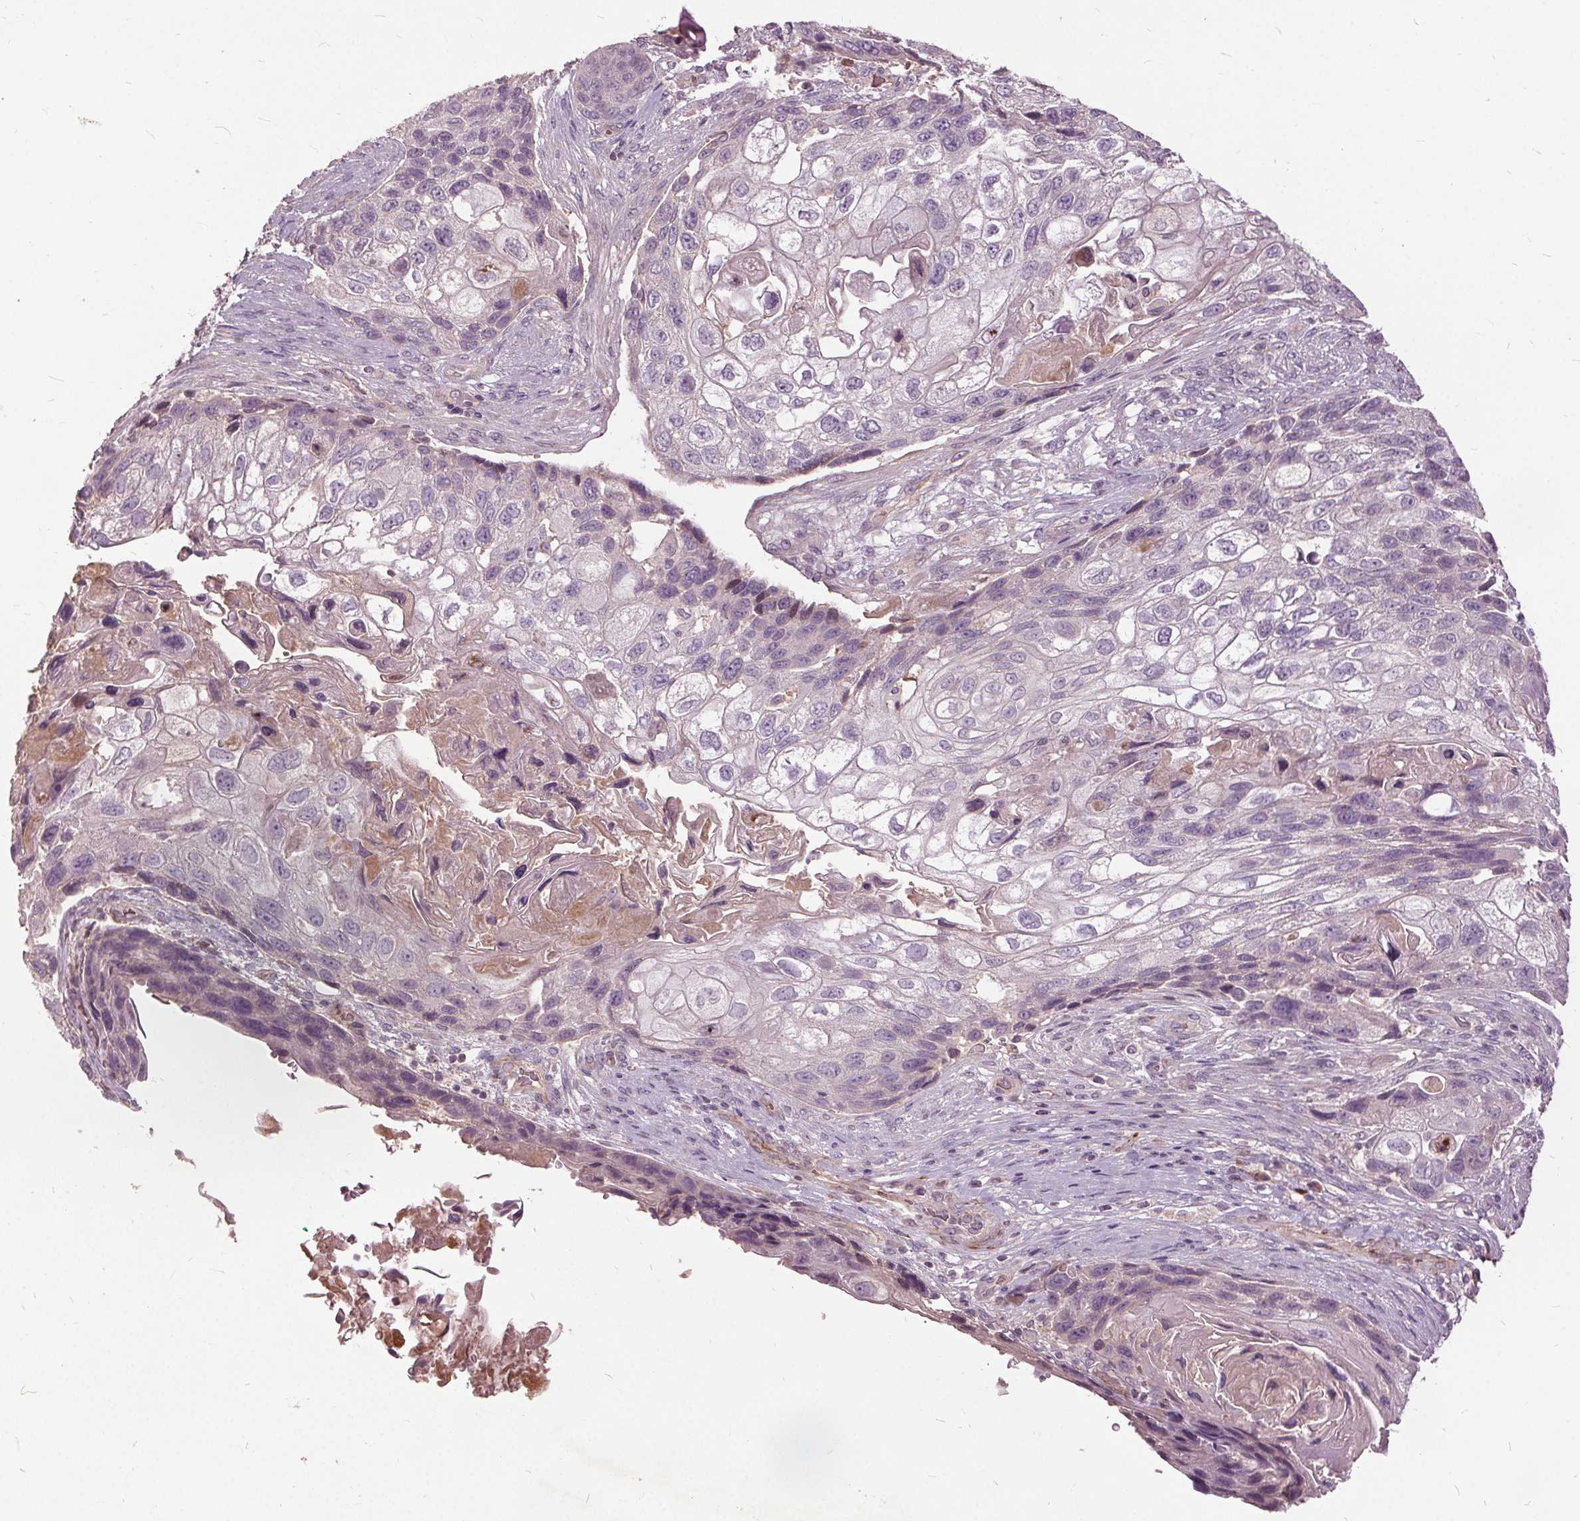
{"staining": {"intensity": "negative", "quantity": "none", "location": "none"}, "tissue": "lung cancer", "cell_type": "Tumor cells", "image_type": "cancer", "snomed": [{"axis": "morphology", "description": "Squamous cell carcinoma, NOS"}, {"axis": "topography", "description": "Lung"}], "caption": "The photomicrograph demonstrates no significant positivity in tumor cells of lung cancer (squamous cell carcinoma).", "gene": "PDGFD", "patient": {"sex": "male", "age": 69}}